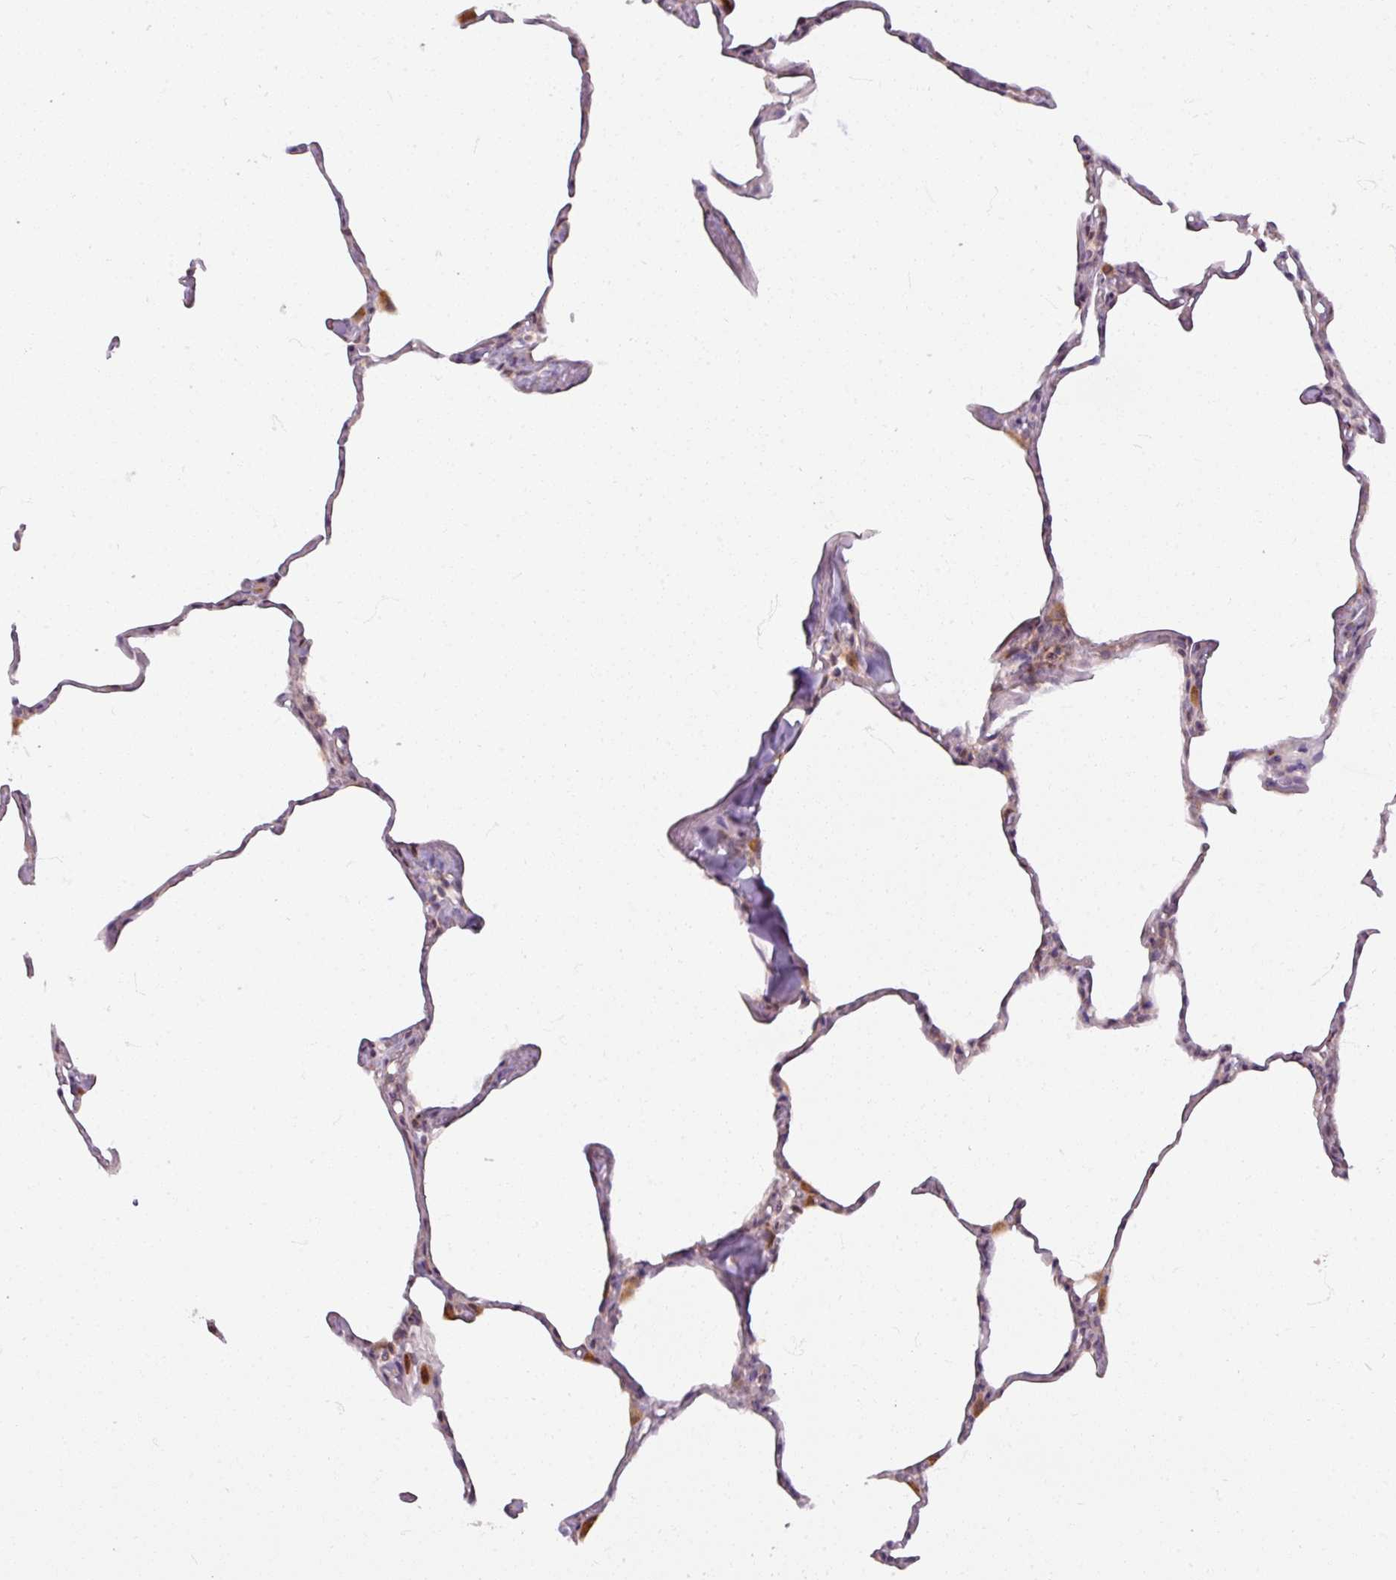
{"staining": {"intensity": "weak", "quantity": "25%-75%", "location": "cytoplasmic/membranous"}, "tissue": "lung", "cell_type": "Alveolar cells", "image_type": "normal", "snomed": [{"axis": "morphology", "description": "Normal tissue, NOS"}, {"axis": "topography", "description": "Lung"}], "caption": "DAB immunohistochemical staining of unremarkable human lung demonstrates weak cytoplasmic/membranous protein expression in approximately 25%-75% of alveolar cells.", "gene": "MAGT1", "patient": {"sex": "male", "age": 65}}